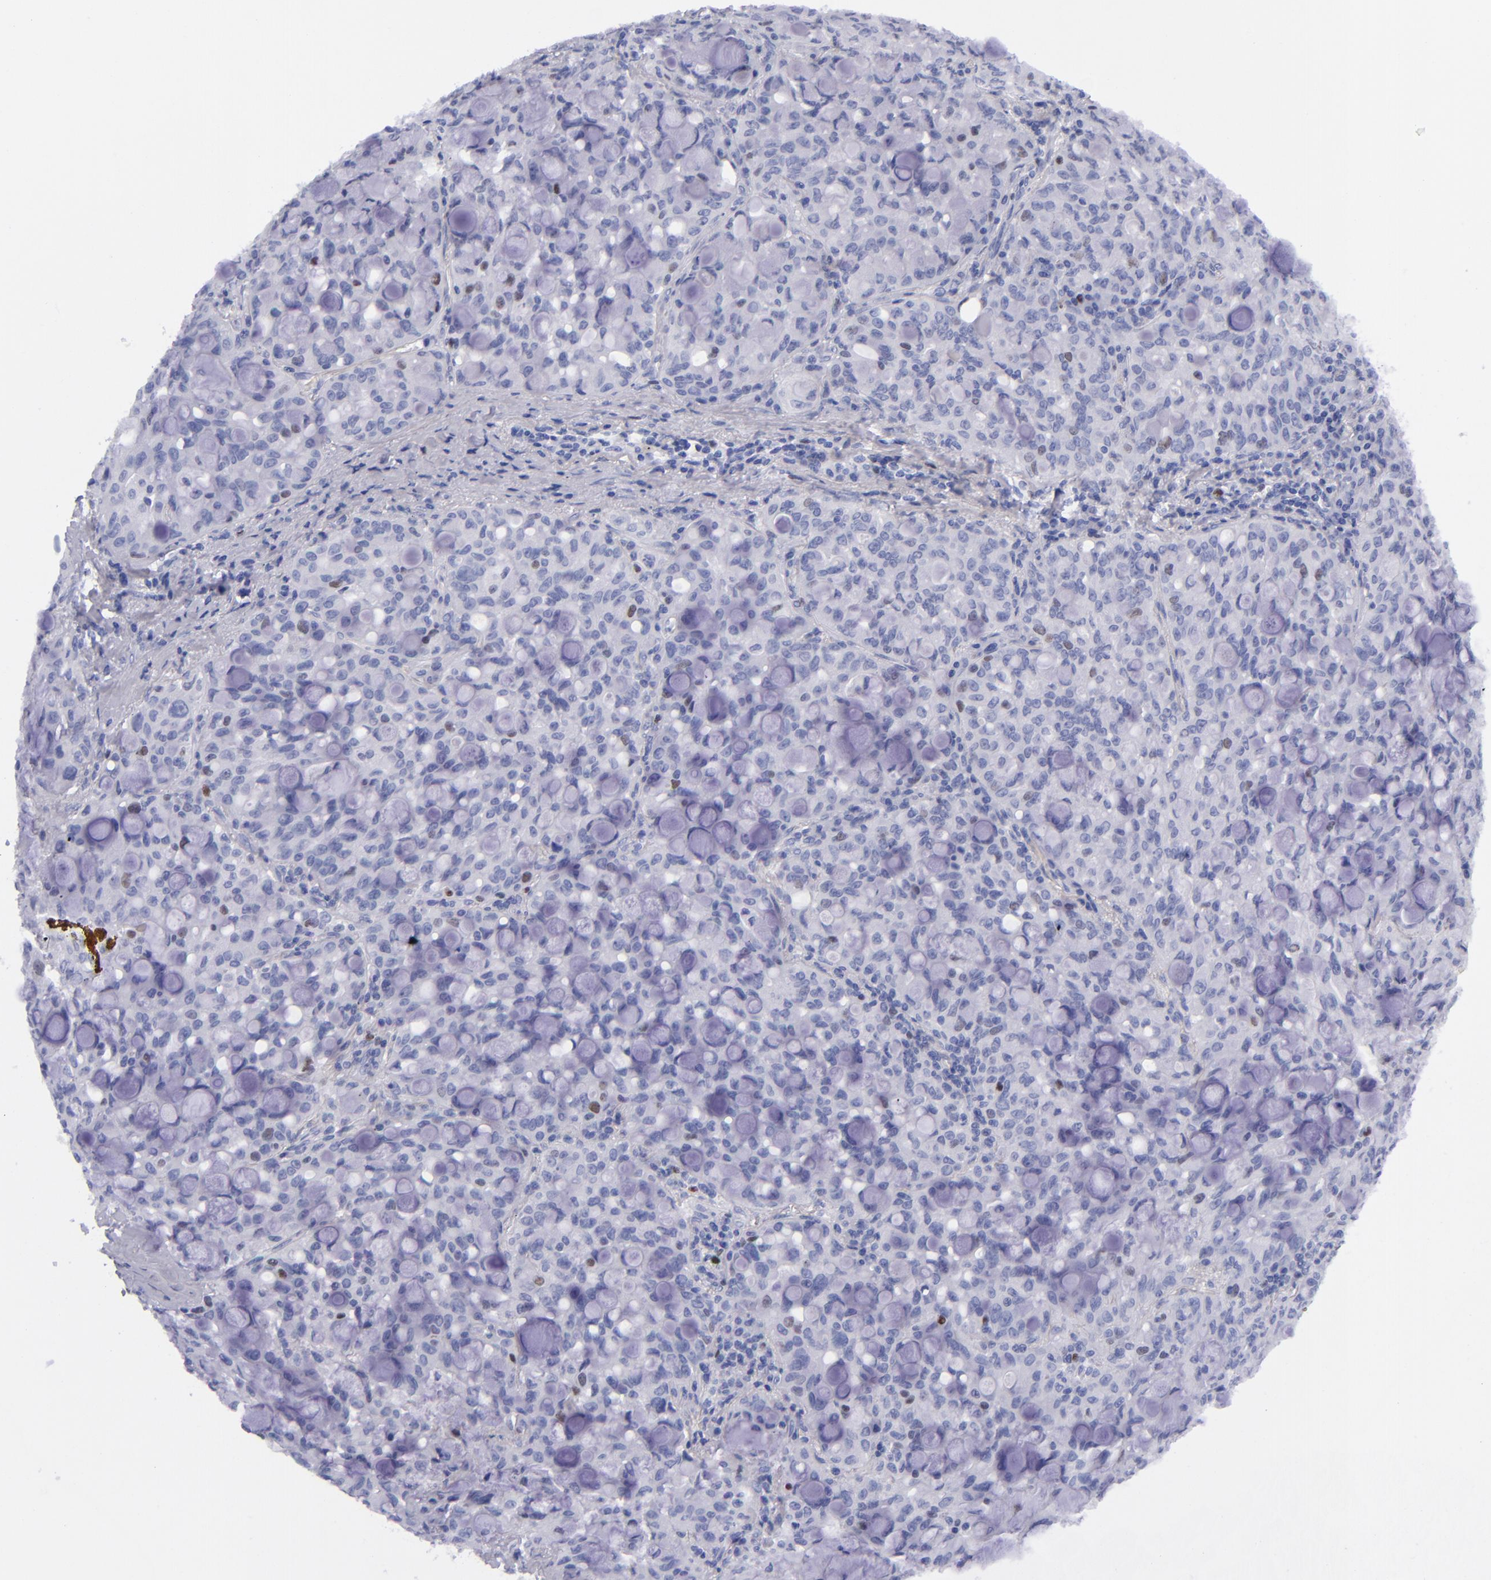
{"staining": {"intensity": "moderate", "quantity": "<25%", "location": "nuclear"}, "tissue": "lung cancer", "cell_type": "Tumor cells", "image_type": "cancer", "snomed": [{"axis": "morphology", "description": "Adenocarcinoma, NOS"}, {"axis": "topography", "description": "Lung"}], "caption": "The histopathology image exhibits staining of adenocarcinoma (lung), revealing moderate nuclear protein positivity (brown color) within tumor cells.", "gene": "MCM7", "patient": {"sex": "female", "age": 44}}